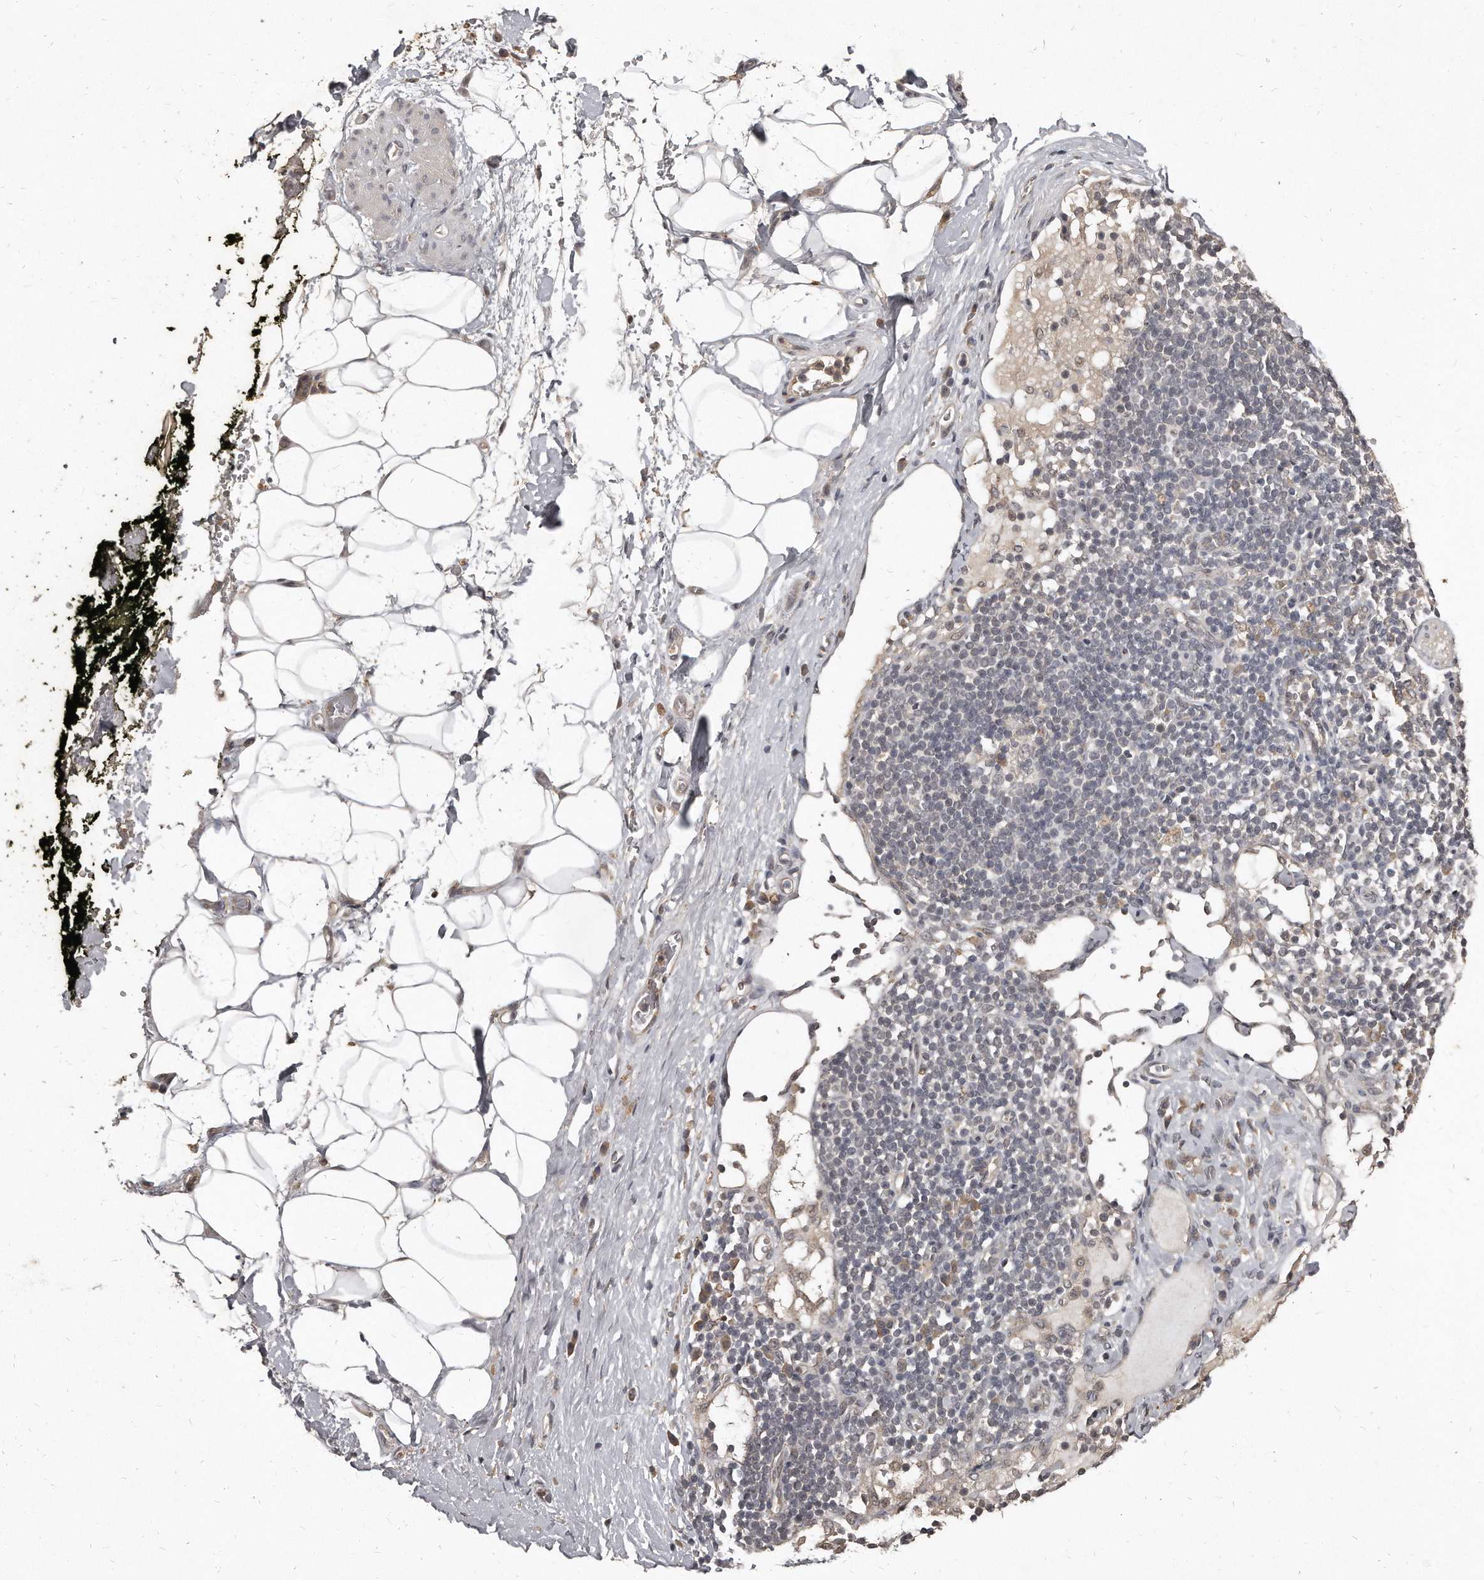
{"staining": {"intensity": "weak", "quantity": "<25%", "location": "cytoplasmic/membranous"}, "tissue": "adipose tissue", "cell_type": "Adipocytes", "image_type": "normal", "snomed": [{"axis": "morphology", "description": "Normal tissue, NOS"}, {"axis": "morphology", "description": "Adenocarcinoma, NOS"}, {"axis": "topography", "description": "Pancreas"}, {"axis": "topography", "description": "Peripheral nerve tissue"}], "caption": "An immunohistochemistry image of normal adipose tissue is shown. There is no staining in adipocytes of adipose tissue. Brightfield microscopy of immunohistochemistry (IHC) stained with DAB (brown) and hematoxylin (blue), captured at high magnification.", "gene": "GRB10", "patient": {"sex": "male", "age": 59}}